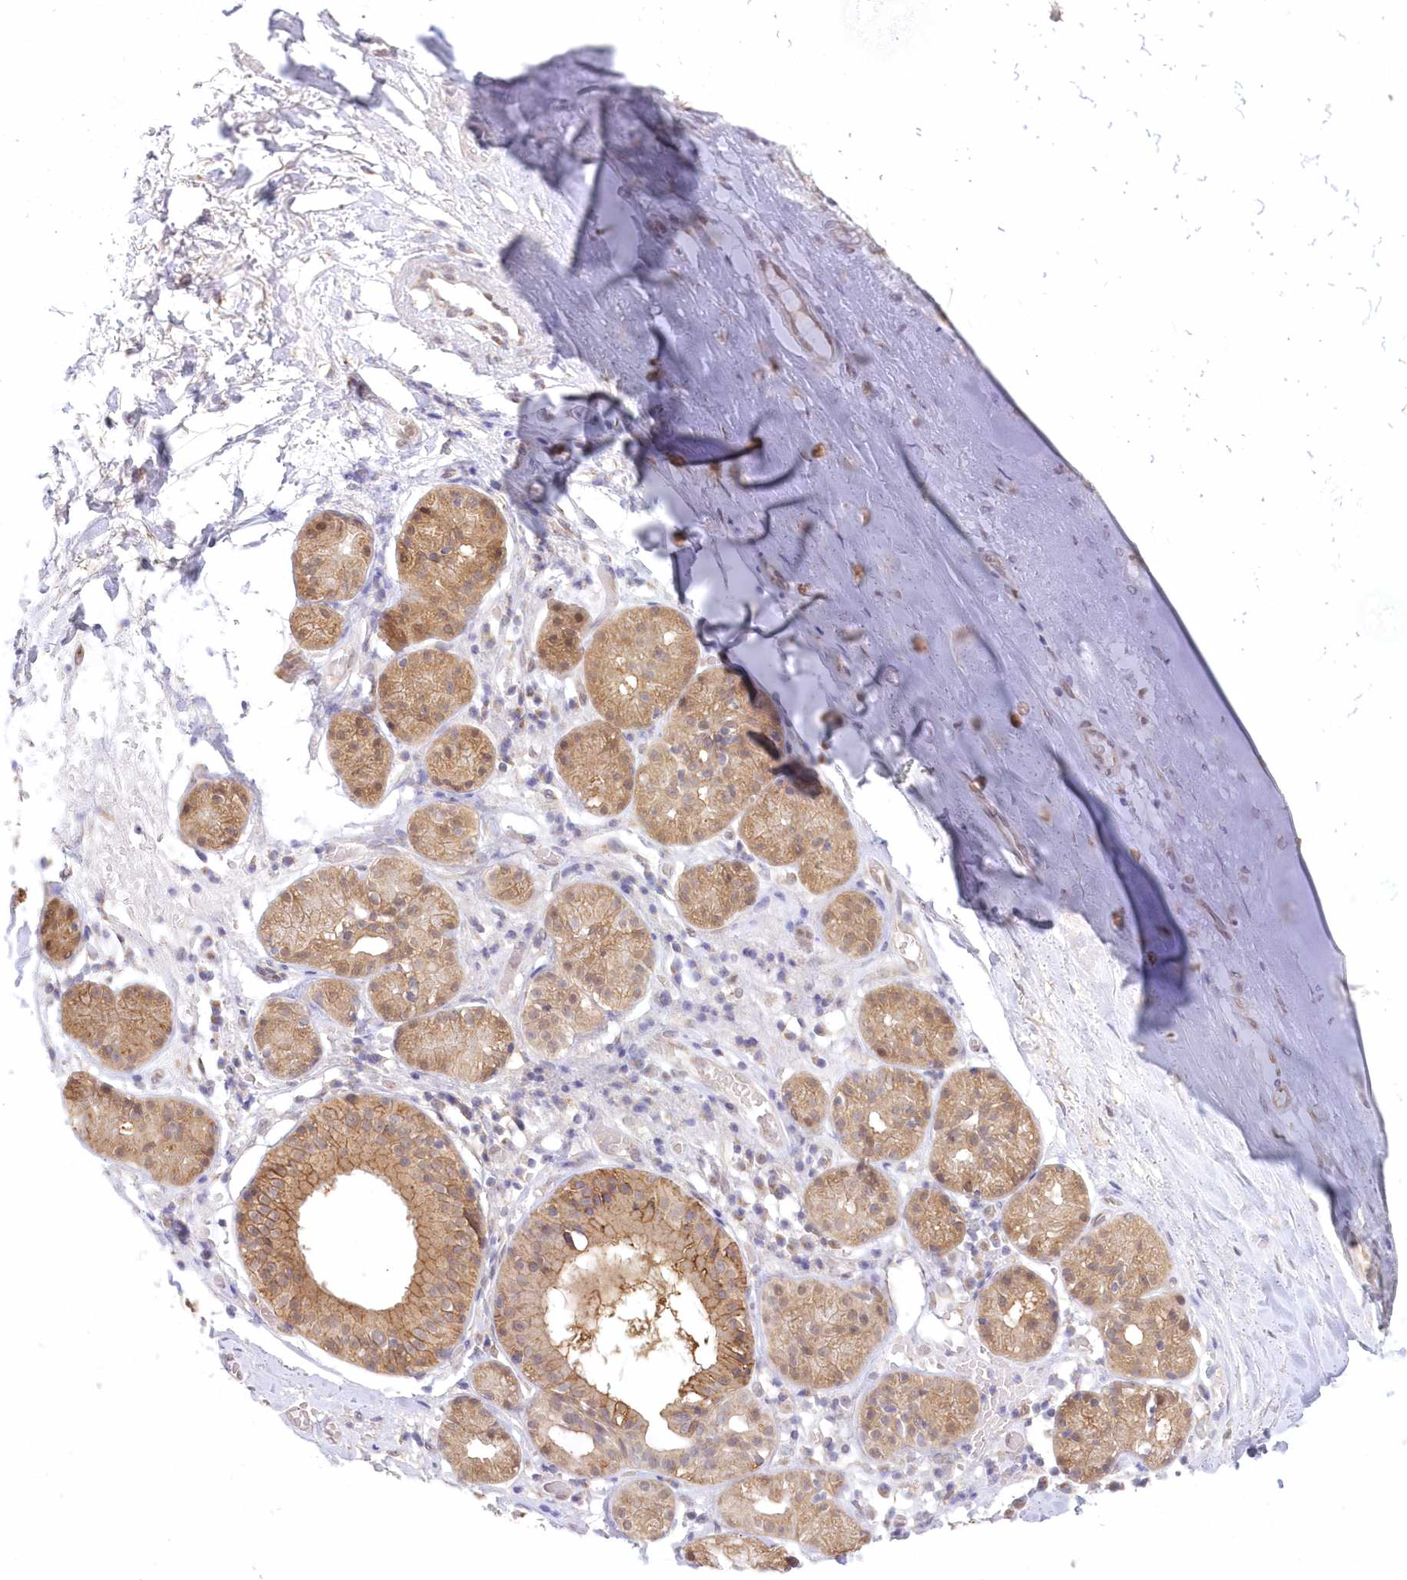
{"staining": {"intensity": "negative", "quantity": "none", "location": "none"}, "tissue": "adipose tissue", "cell_type": "Adipocytes", "image_type": "normal", "snomed": [{"axis": "morphology", "description": "Normal tissue, NOS"}, {"axis": "morphology", "description": "Basal cell carcinoma"}, {"axis": "topography", "description": "Cartilage tissue"}, {"axis": "topography", "description": "Nasopharynx"}, {"axis": "topography", "description": "Oral tissue"}], "caption": "Adipocytes show no significant protein expression in unremarkable adipose tissue.", "gene": "RNPEP", "patient": {"sex": "female", "age": 77}}